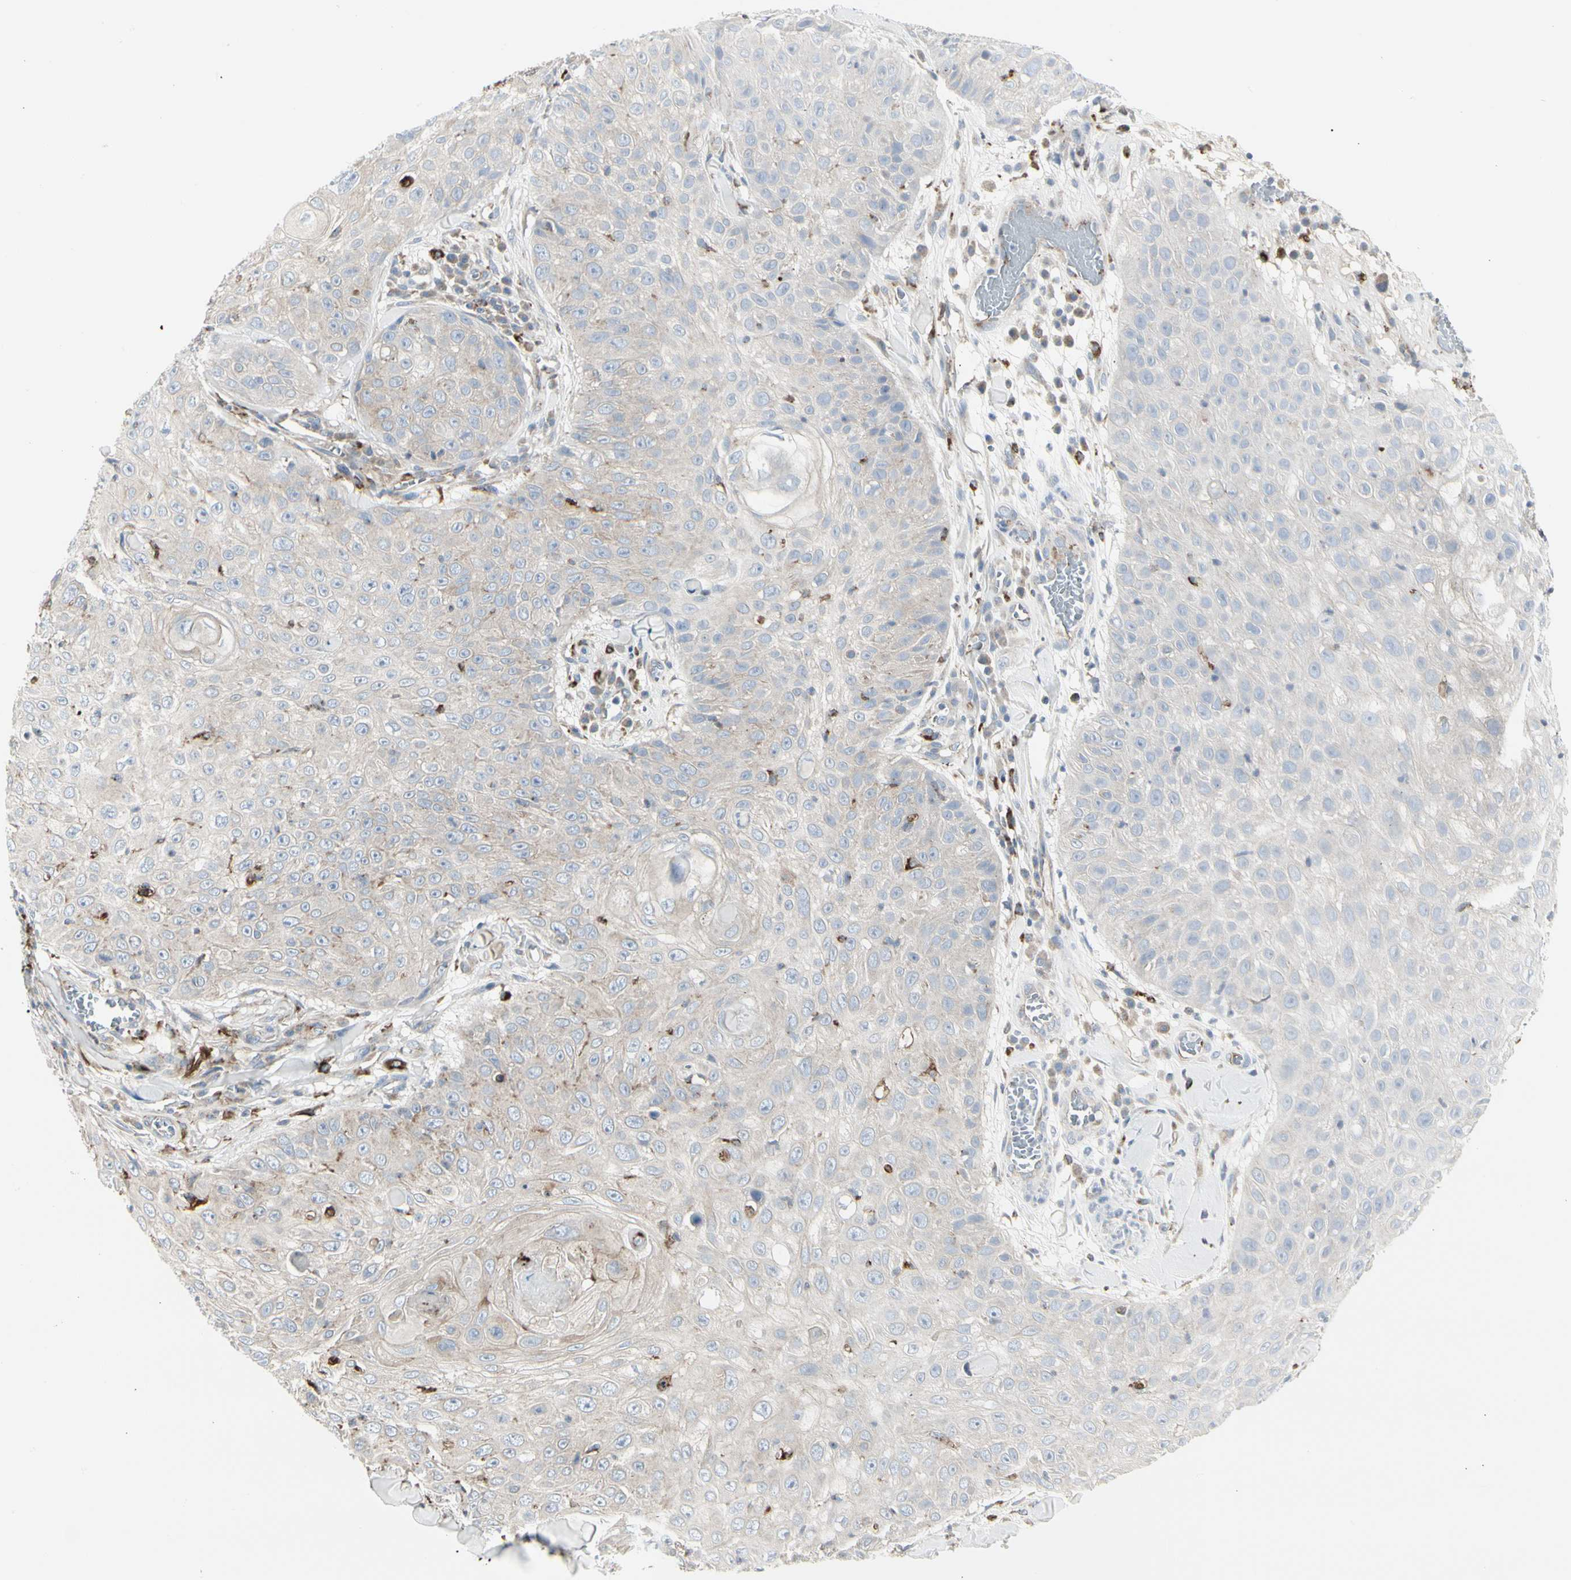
{"staining": {"intensity": "negative", "quantity": "none", "location": "none"}, "tissue": "skin cancer", "cell_type": "Tumor cells", "image_type": "cancer", "snomed": [{"axis": "morphology", "description": "Squamous cell carcinoma, NOS"}, {"axis": "topography", "description": "Skin"}], "caption": "This is an IHC photomicrograph of human skin cancer (squamous cell carcinoma). There is no staining in tumor cells.", "gene": "ATP6V1B2", "patient": {"sex": "male", "age": 86}}